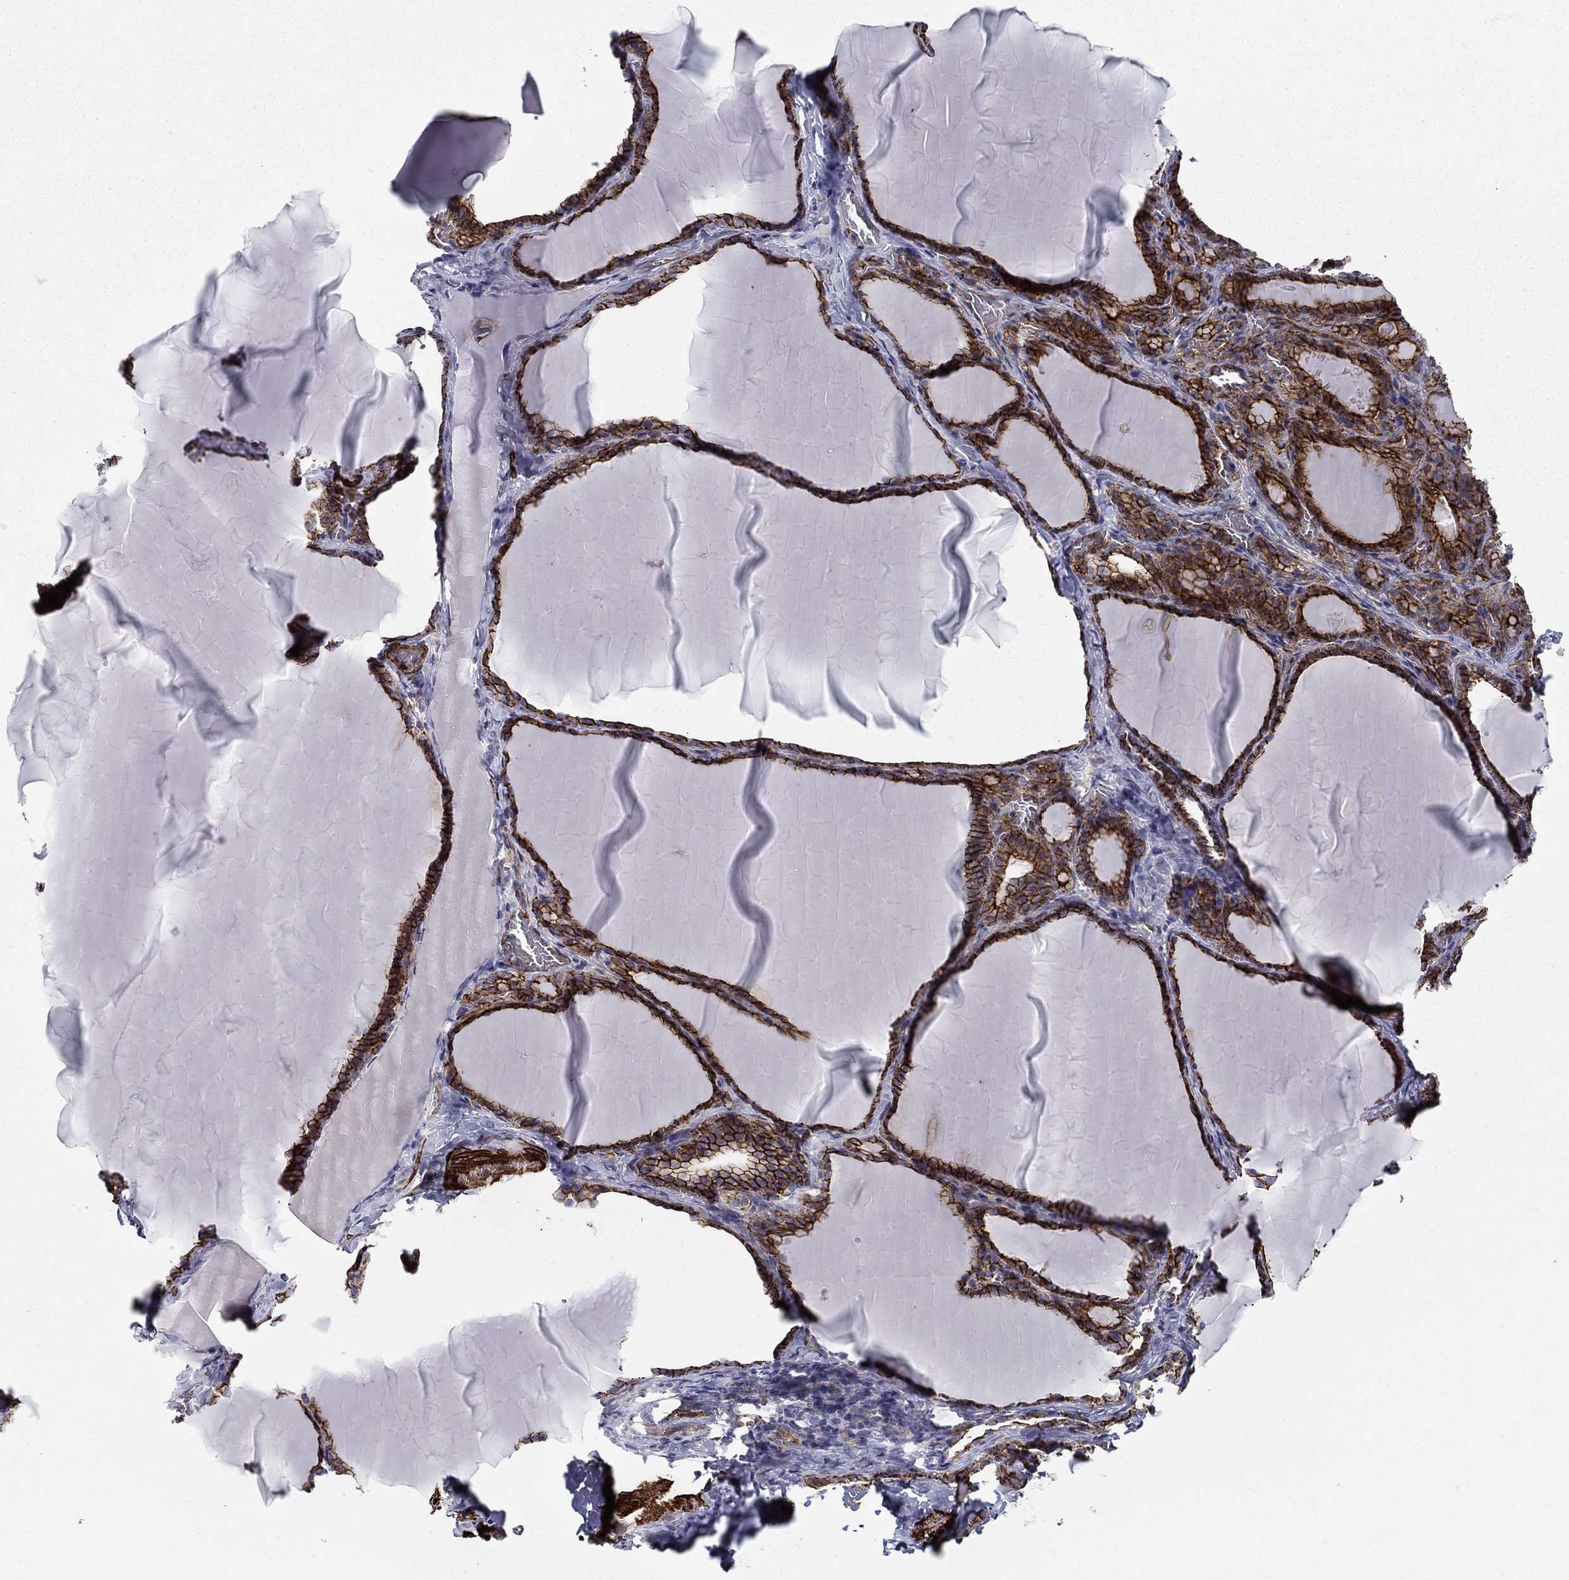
{"staining": {"intensity": "strong", "quantity": ">75%", "location": "cytoplasmic/membranous"}, "tissue": "thyroid gland", "cell_type": "Glandular cells", "image_type": "normal", "snomed": [{"axis": "morphology", "description": "Normal tissue, NOS"}, {"axis": "morphology", "description": "Hyperplasia, NOS"}, {"axis": "topography", "description": "Thyroid gland"}], "caption": "Immunohistochemical staining of unremarkable human thyroid gland reveals strong cytoplasmic/membranous protein positivity in approximately >75% of glandular cells. Using DAB (3,3'-diaminobenzidine) (brown) and hematoxylin (blue) stains, captured at high magnification using brightfield microscopy.", "gene": "KRBA1", "patient": {"sex": "female", "age": 27}}